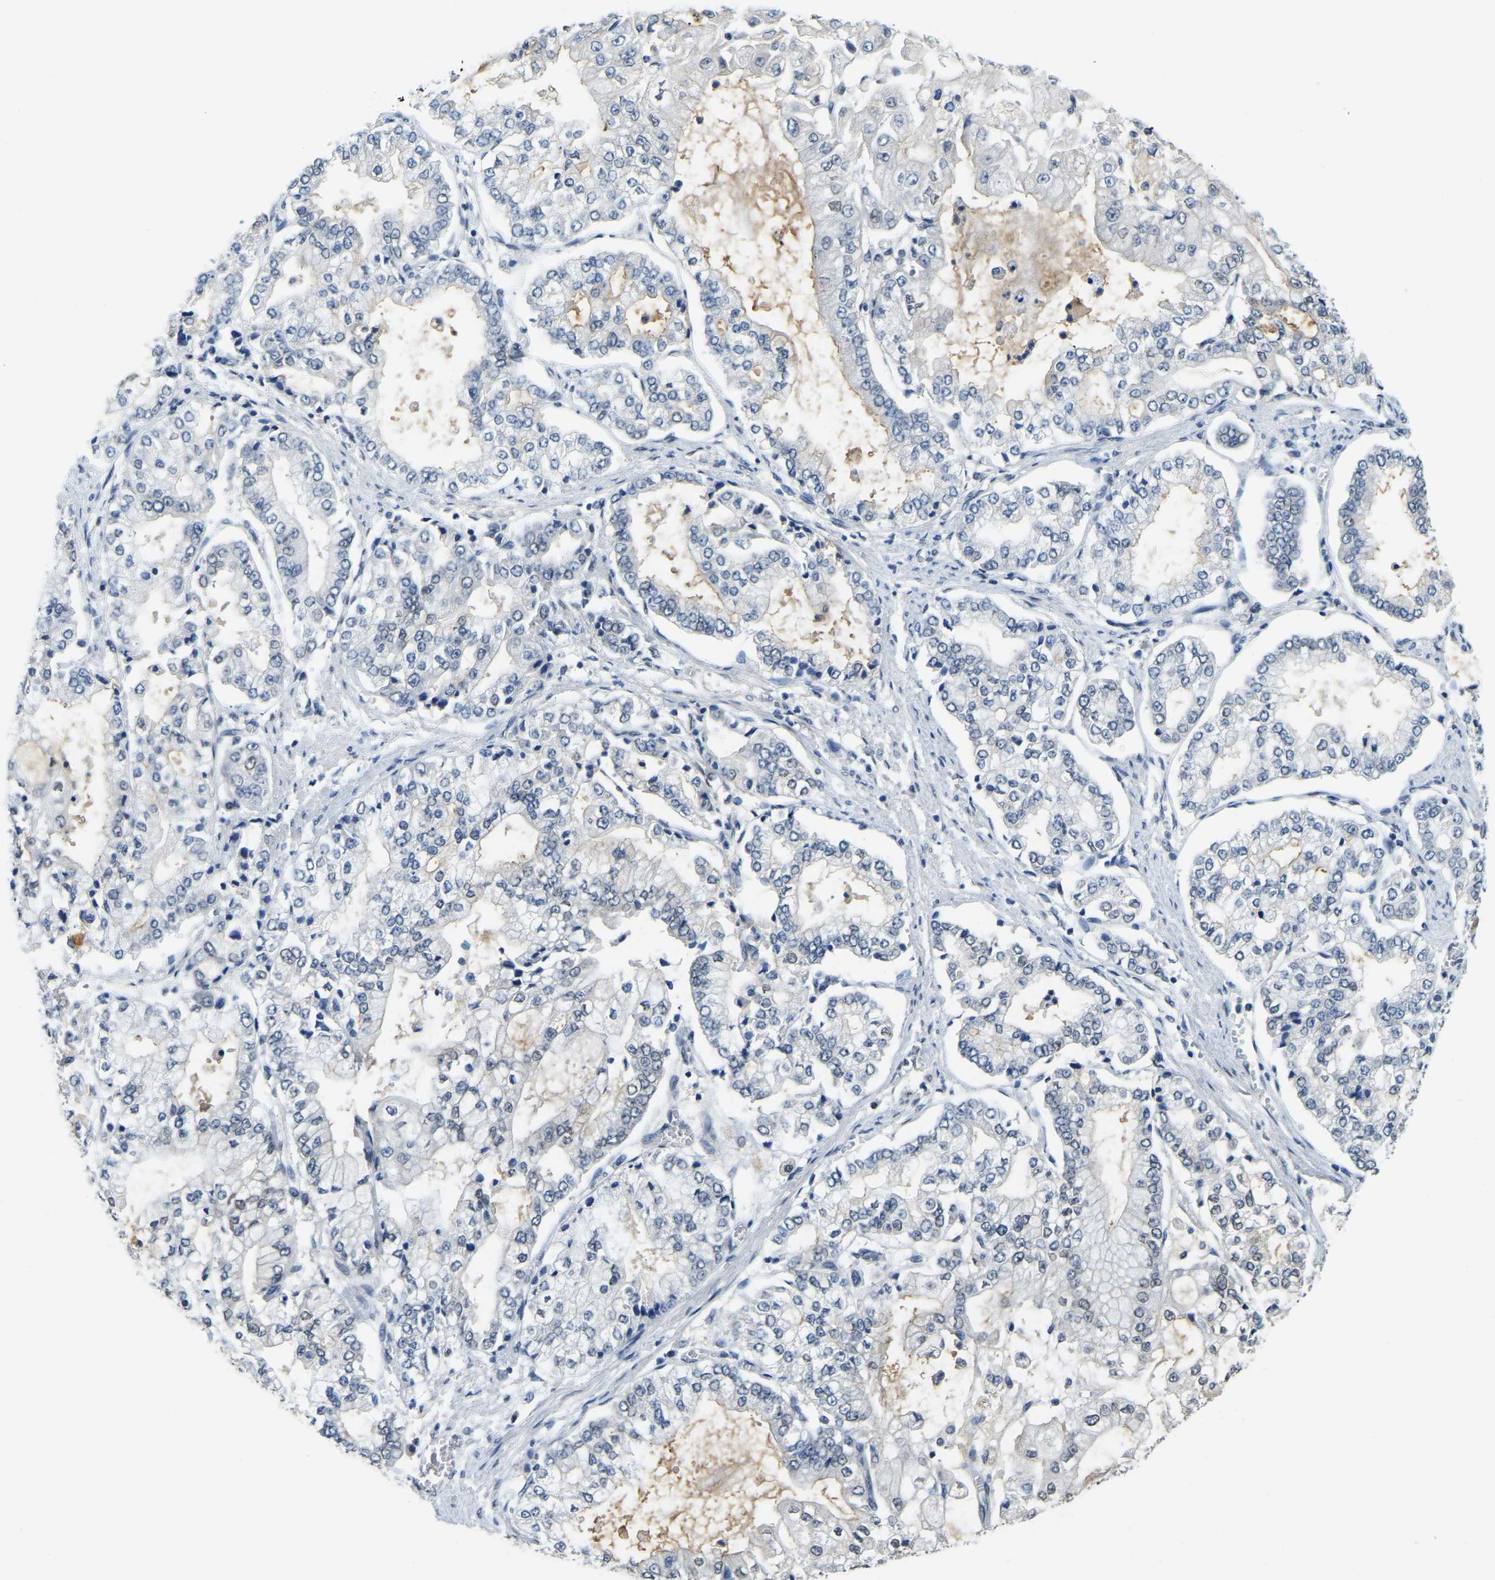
{"staining": {"intensity": "negative", "quantity": "none", "location": "none"}, "tissue": "stomach cancer", "cell_type": "Tumor cells", "image_type": "cancer", "snomed": [{"axis": "morphology", "description": "Adenocarcinoma, NOS"}, {"axis": "topography", "description": "Stomach"}], "caption": "Histopathology image shows no protein positivity in tumor cells of stomach cancer (adenocarcinoma) tissue. (IHC, brightfield microscopy, high magnification).", "gene": "RANBP2", "patient": {"sex": "male", "age": 76}}